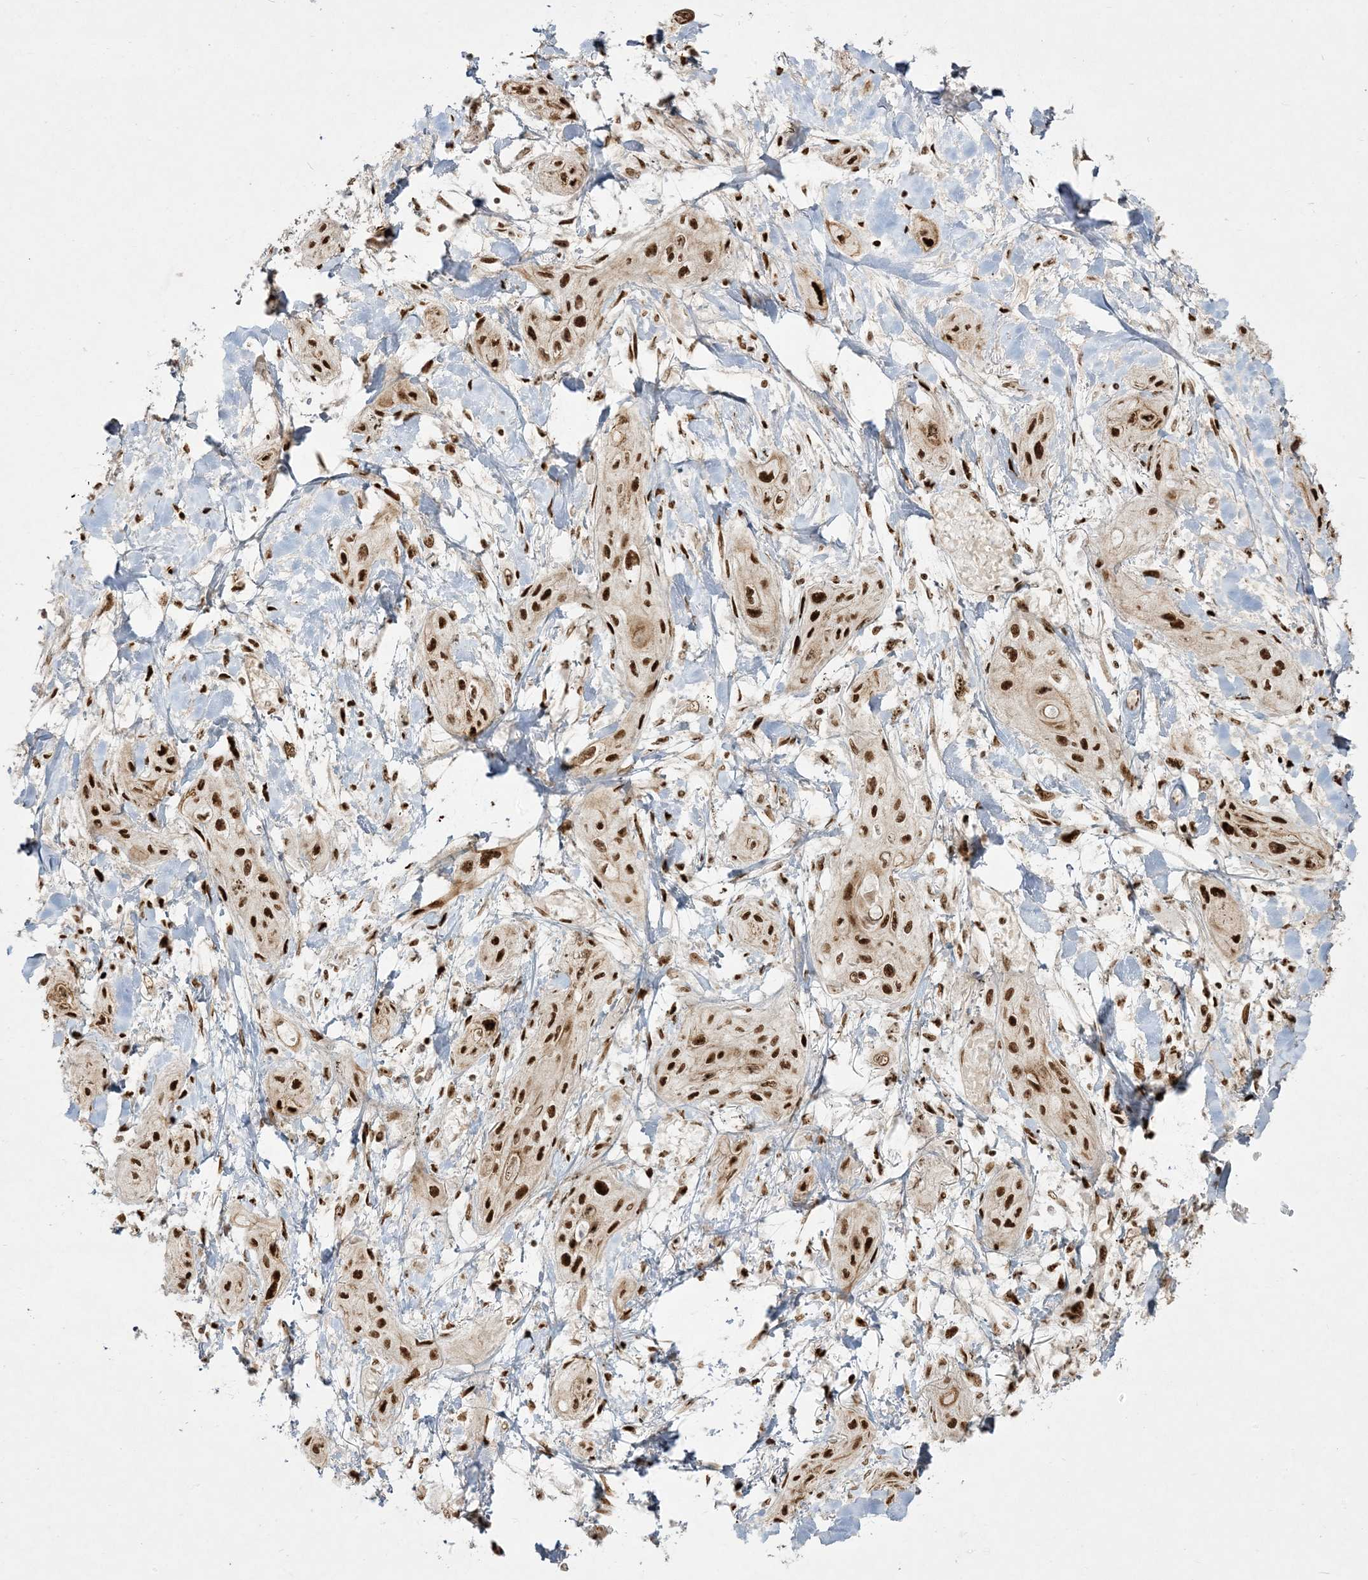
{"staining": {"intensity": "strong", "quantity": ">75%", "location": "nuclear"}, "tissue": "lung cancer", "cell_type": "Tumor cells", "image_type": "cancer", "snomed": [{"axis": "morphology", "description": "Squamous cell carcinoma, NOS"}, {"axis": "topography", "description": "Lung"}], "caption": "An IHC image of neoplastic tissue is shown. Protein staining in brown highlights strong nuclear positivity in lung cancer within tumor cells.", "gene": "RBM10", "patient": {"sex": "female", "age": 47}}